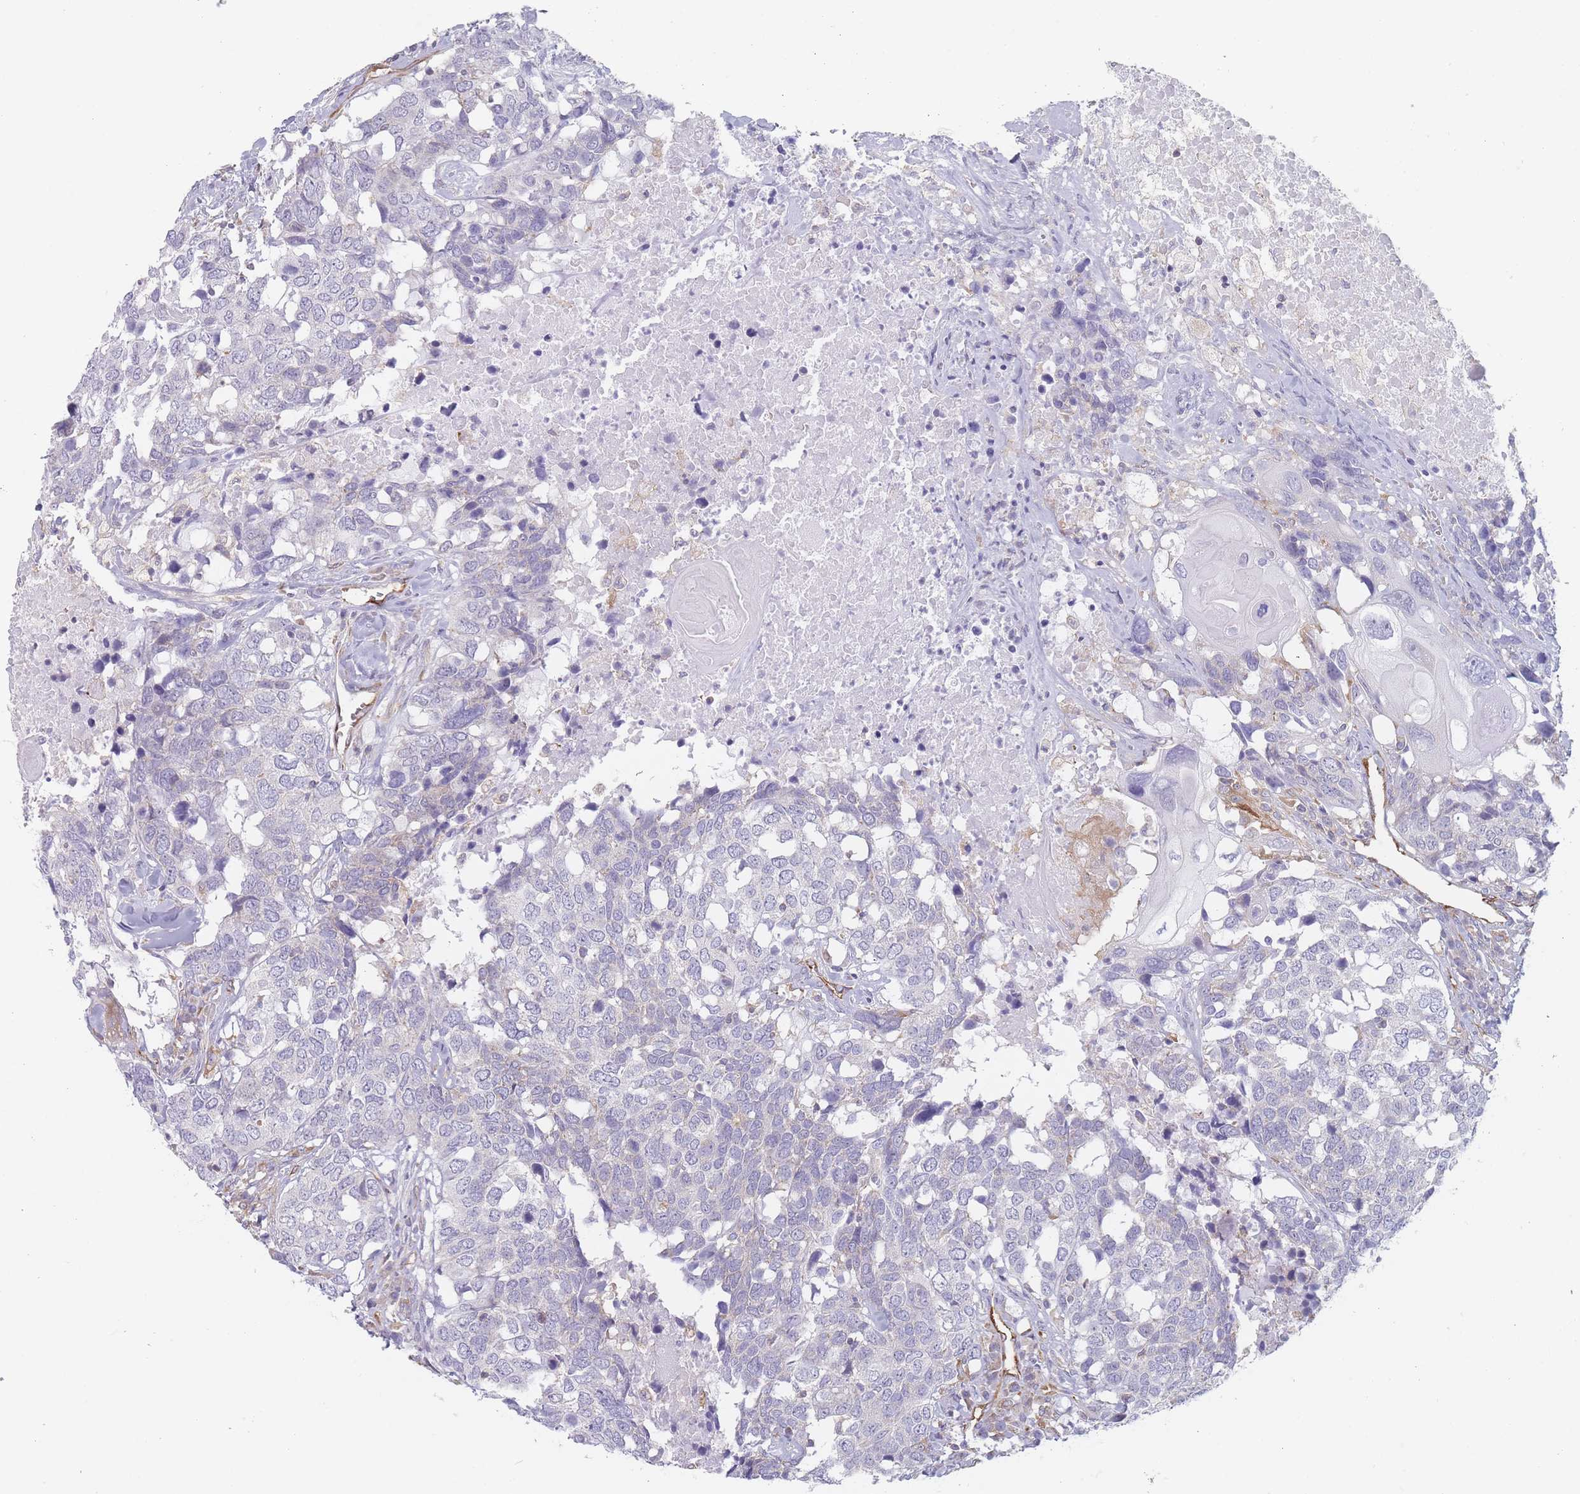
{"staining": {"intensity": "negative", "quantity": "none", "location": "none"}, "tissue": "head and neck cancer", "cell_type": "Tumor cells", "image_type": "cancer", "snomed": [{"axis": "morphology", "description": "Squamous cell carcinoma, NOS"}, {"axis": "topography", "description": "Head-Neck"}], "caption": "Immunohistochemistry of human head and neck cancer (squamous cell carcinoma) demonstrates no expression in tumor cells.", "gene": "MAP1S", "patient": {"sex": "male", "age": 66}}